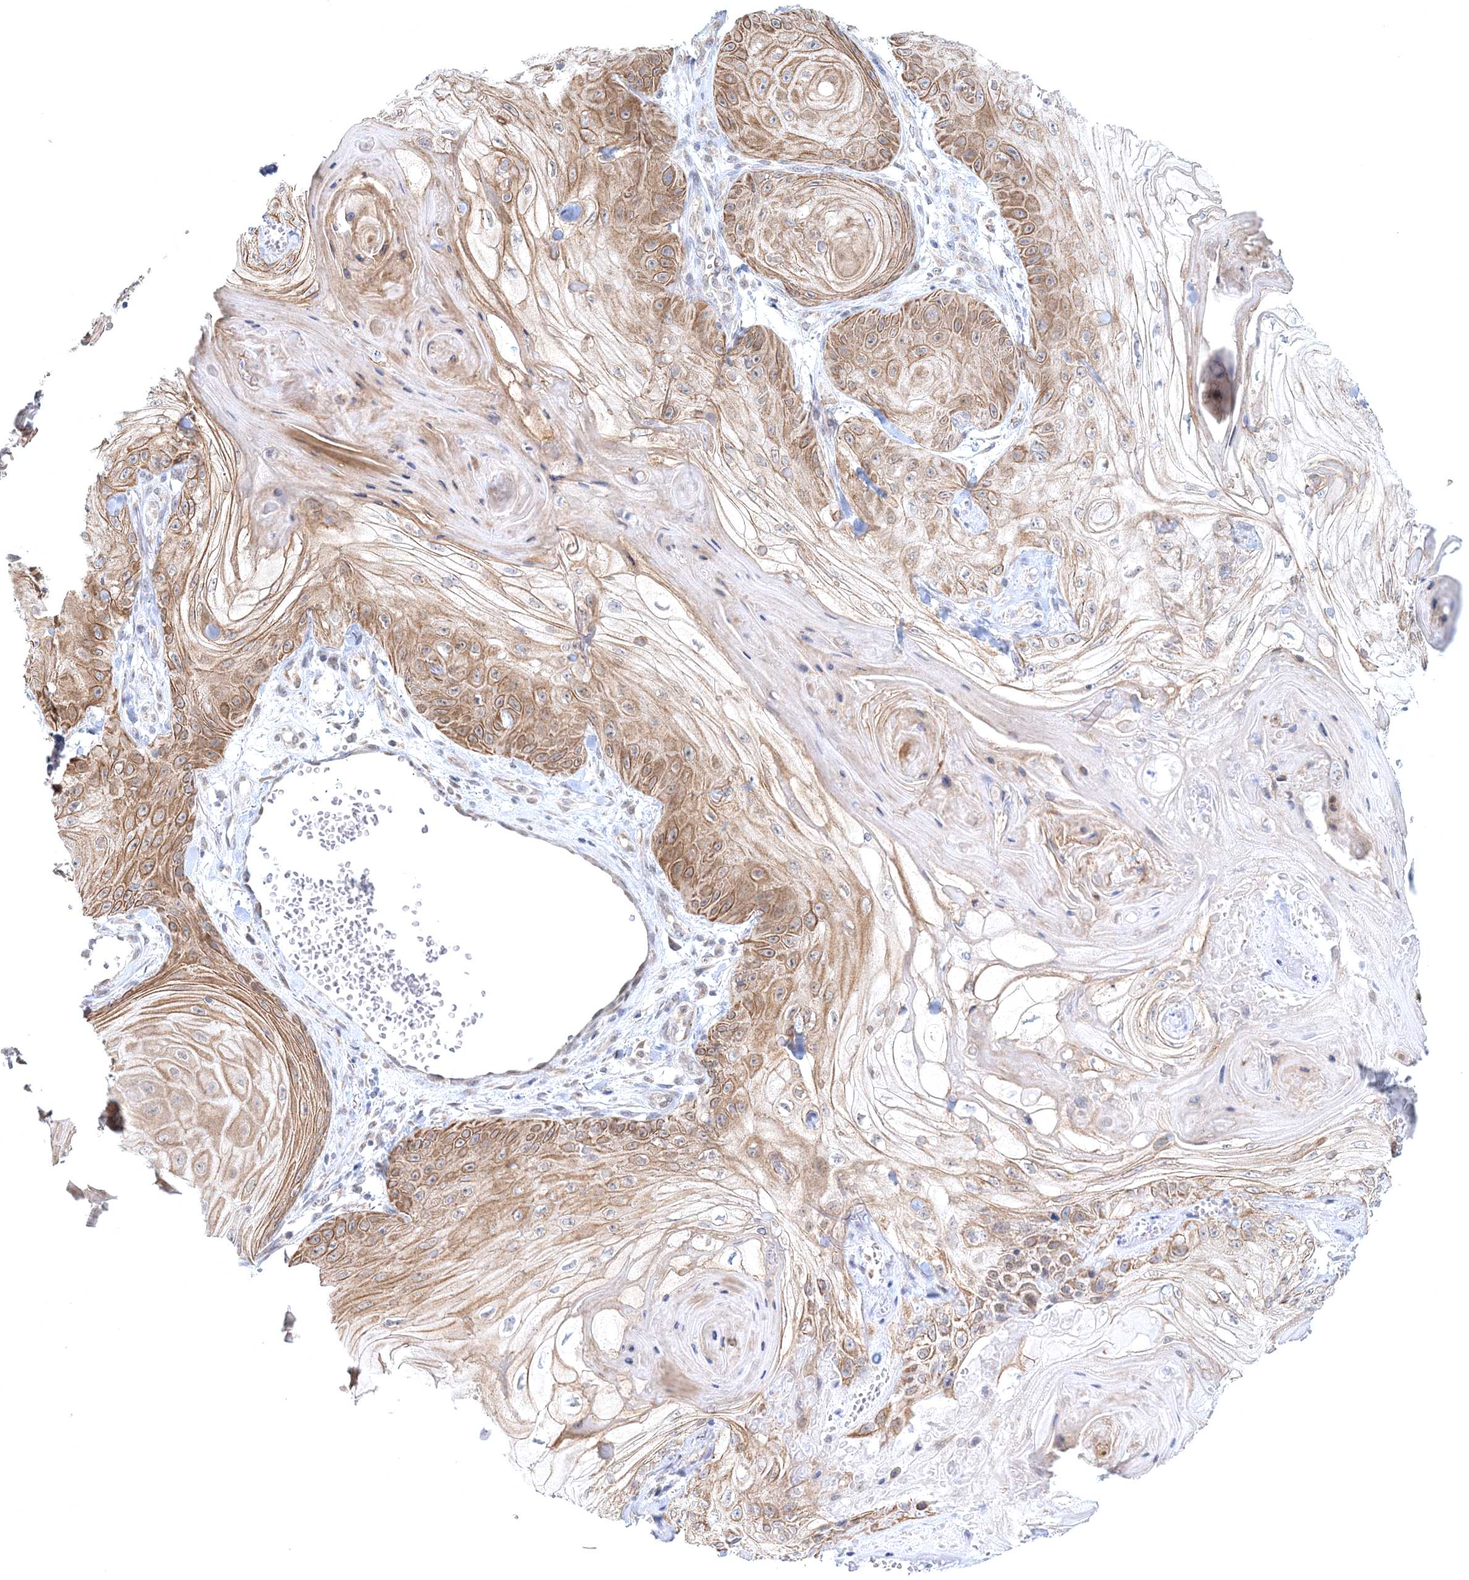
{"staining": {"intensity": "moderate", "quantity": ">75%", "location": "cytoplasmic/membranous"}, "tissue": "skin cancer", "cell_type": "Tumor cells", "image_type": "cancer", "snomed": [{"axis": "morphology", "description": "Squamous cell carcinoma, NOS"}, {"axis": "topography", "description": "Skin"}], "caption": "A brown stain labels moderate cytoplasmic/membranous staining of a protein in squamous cell carcinoma (skin) tumor cells.", "gene": "RNF150", "patient": {"sex": "male", "age": 74}}